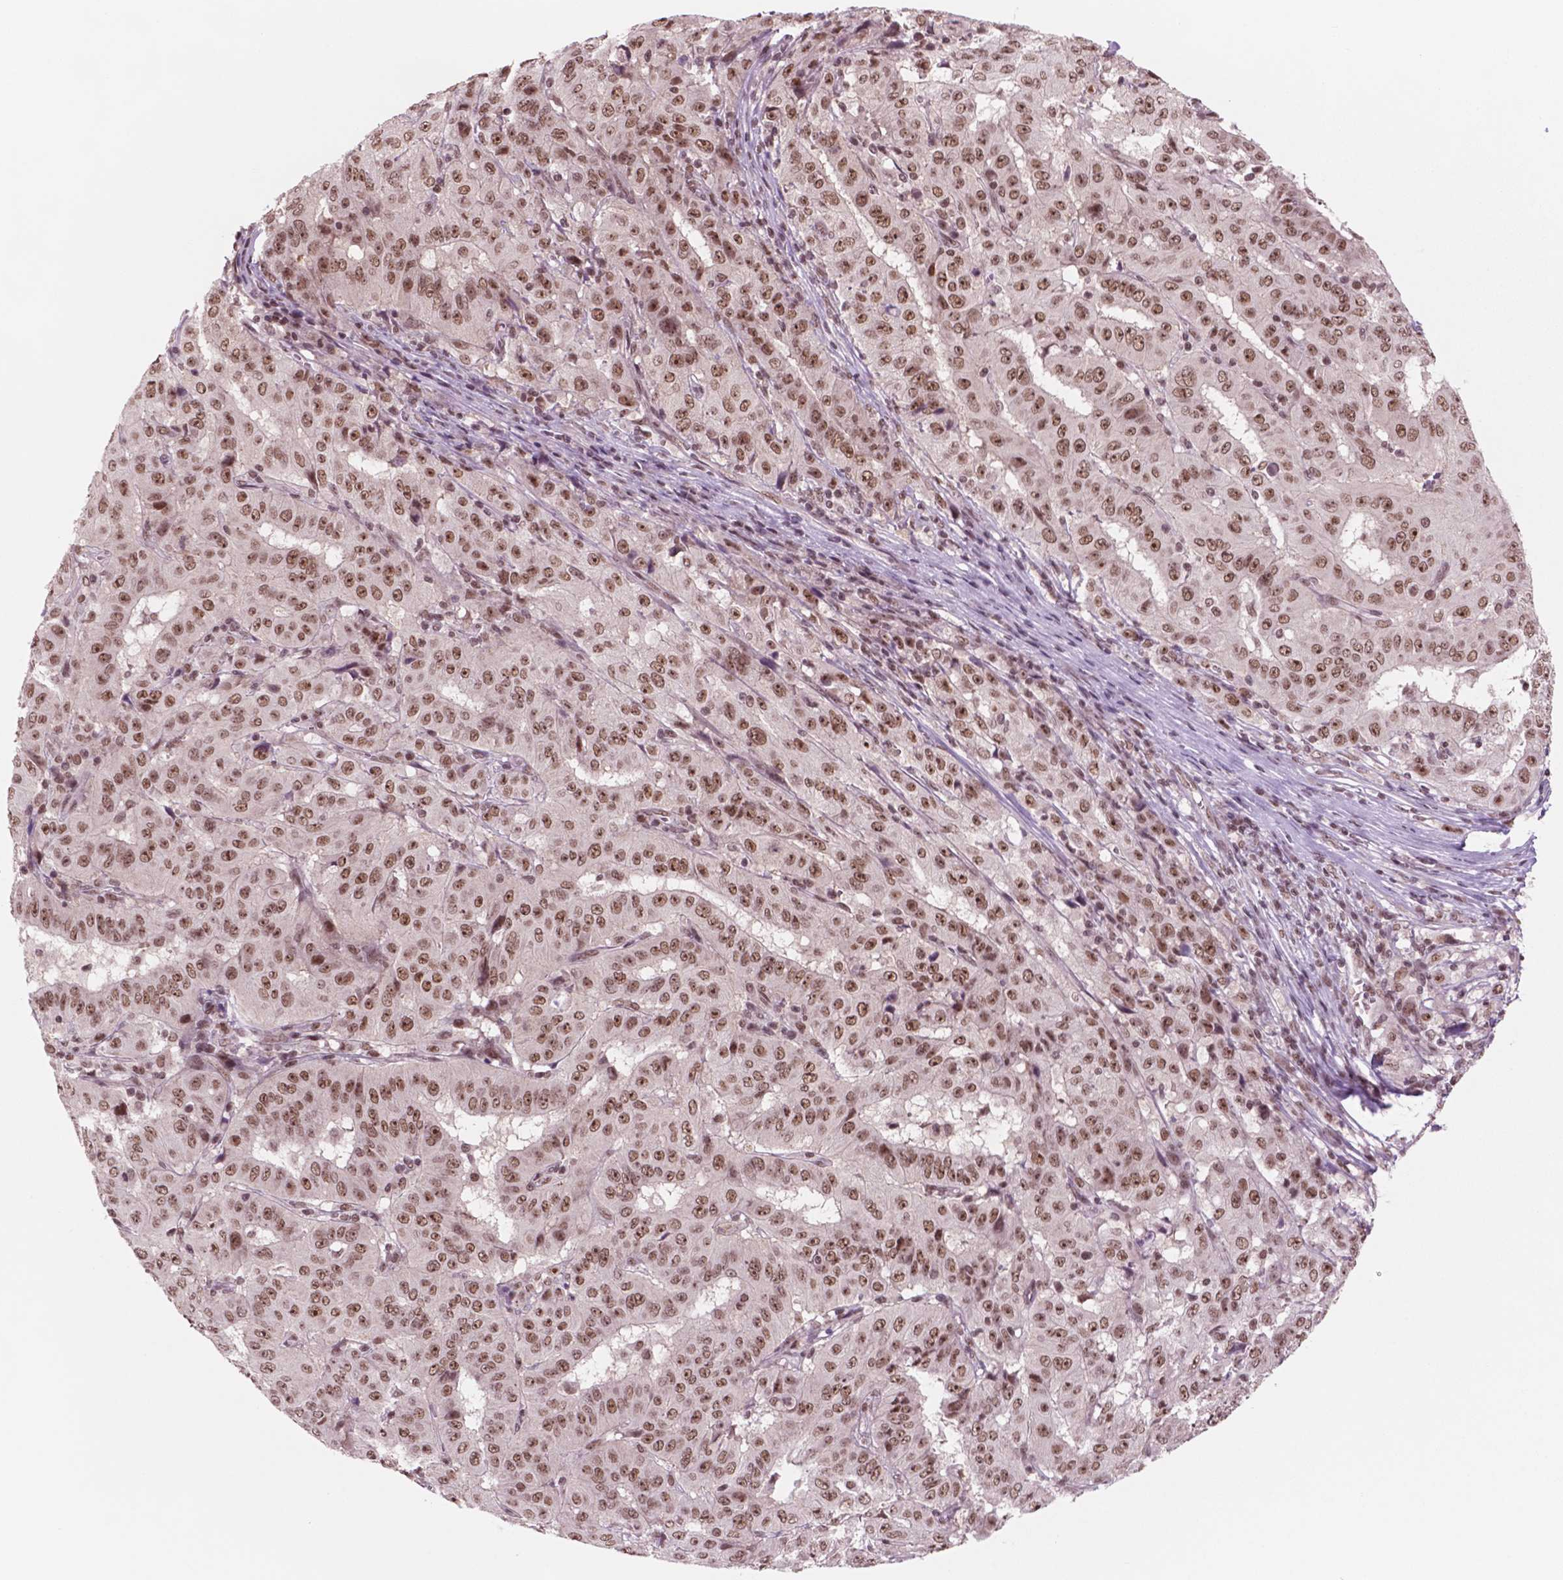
{"staining": {"intensity": "moderate", "quantity": "25%-75%", "location": "nuclear"}, "tissue": "pancreatic cancer", "cell_type": "Tumor cells", "image_type": "cancer", "snomed": [{"axis": "morphology", "description": "Adenocarcinoma, NOS"}, {"axis": "topography", "description": "Pancreas"}], "caption": "Pancreatic cancer (adenocarcinoma) stained with immunohistochemistry reveals moderate nuclear staining in about 25%-75% of tumor cells.", "gene": "POLR2E", "patient": {"sex": "male", "age": 63}}